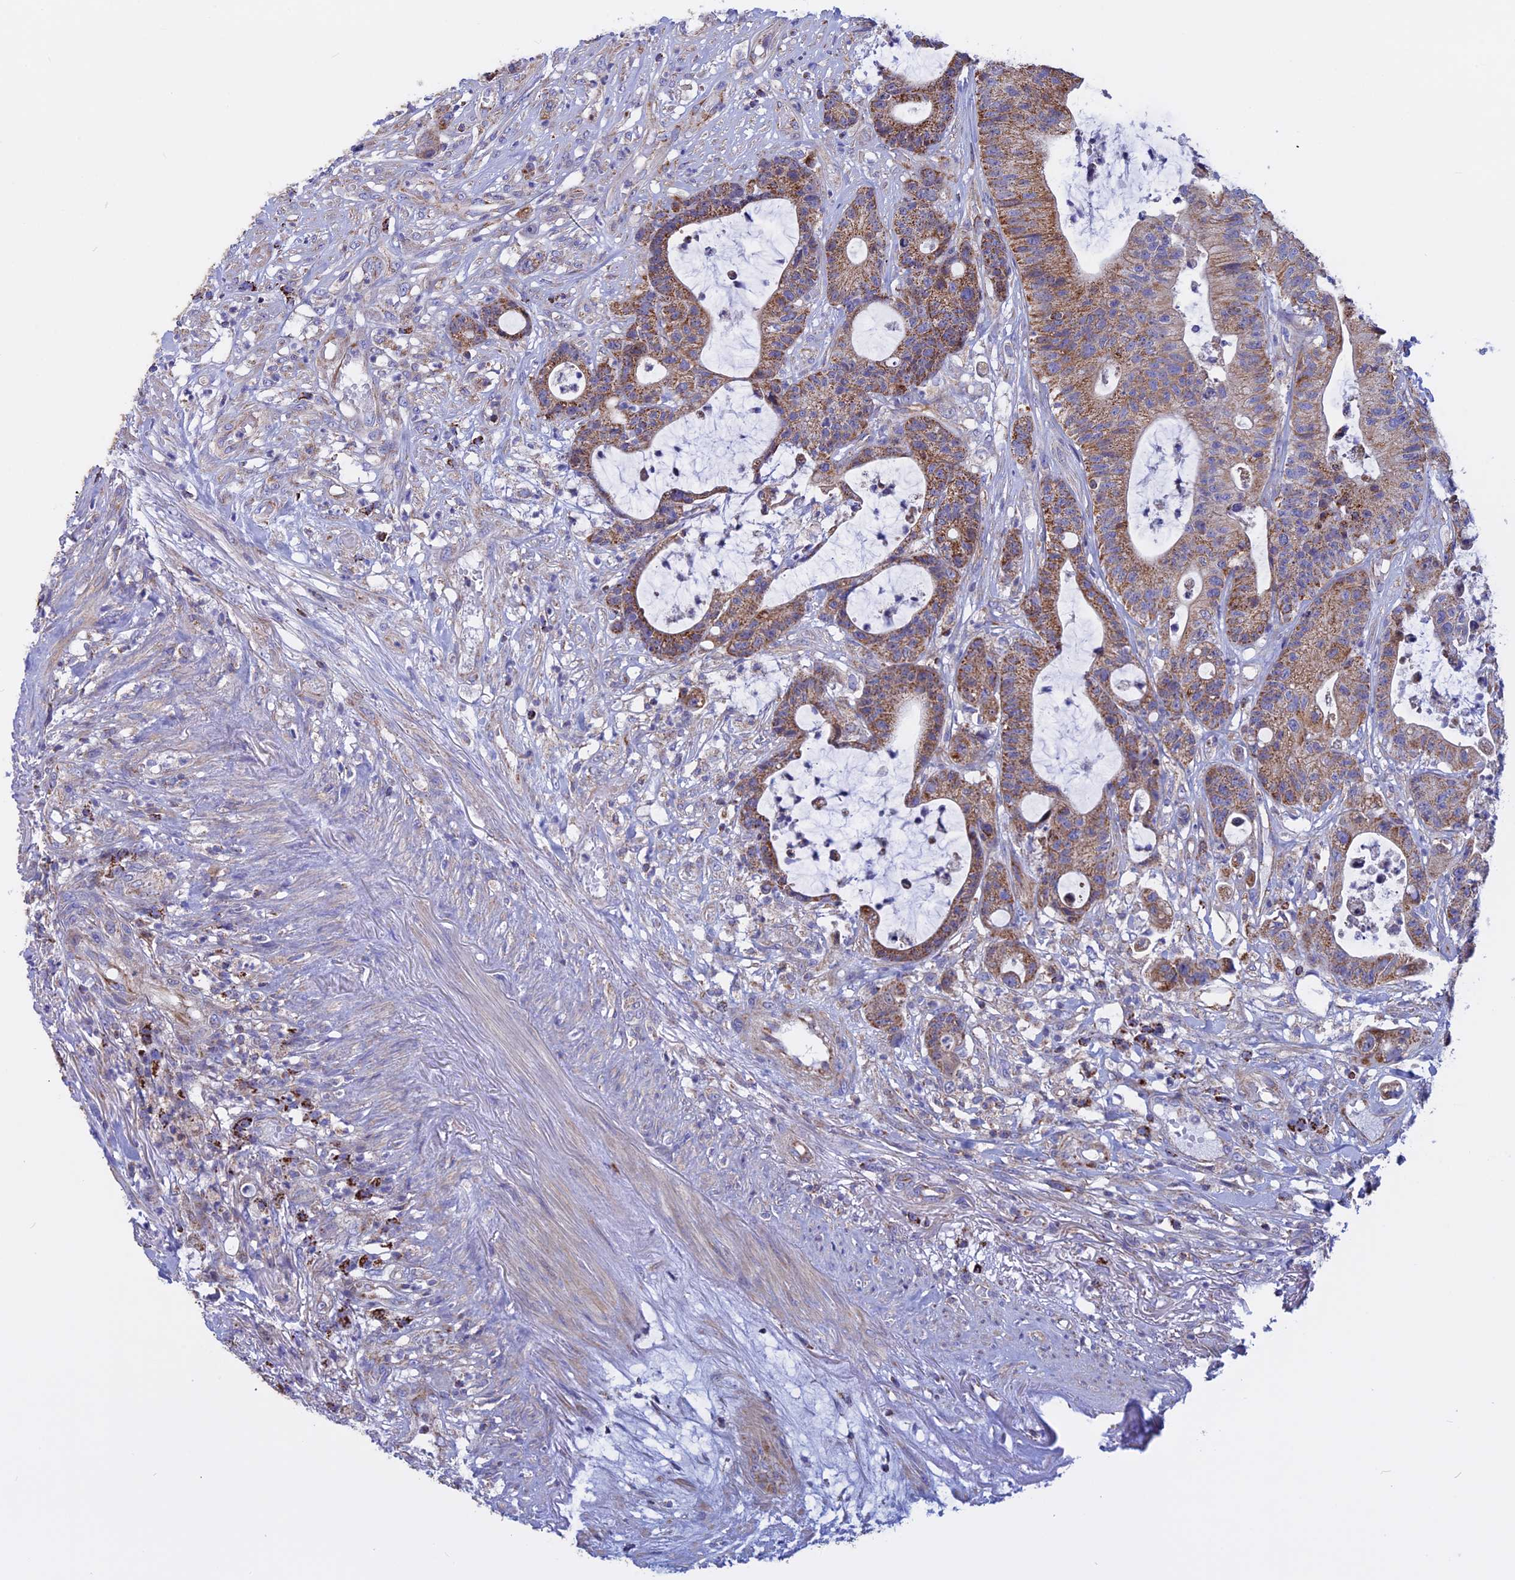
{"staining": {"intensity": "moderate", "quantity": ">75%", "location": "cytoplasmic/membranous"}, "tissue": "colorectal cancer", "cell_type": "Tumor cells", "image_type": "cancer", "snomed": [{"axis": "morphology", "description": "Adenocarcinoma, NOS"}, {"axis": "topography", "description": "Colon"}], "caption": "This is an image of IHC staining of colorectal cancer, which shows moderate positivity in the cytoplasmic/membranous of tumor cells.", "gene": "GCDH", "patient": {"sex": "female", "age": 84}}